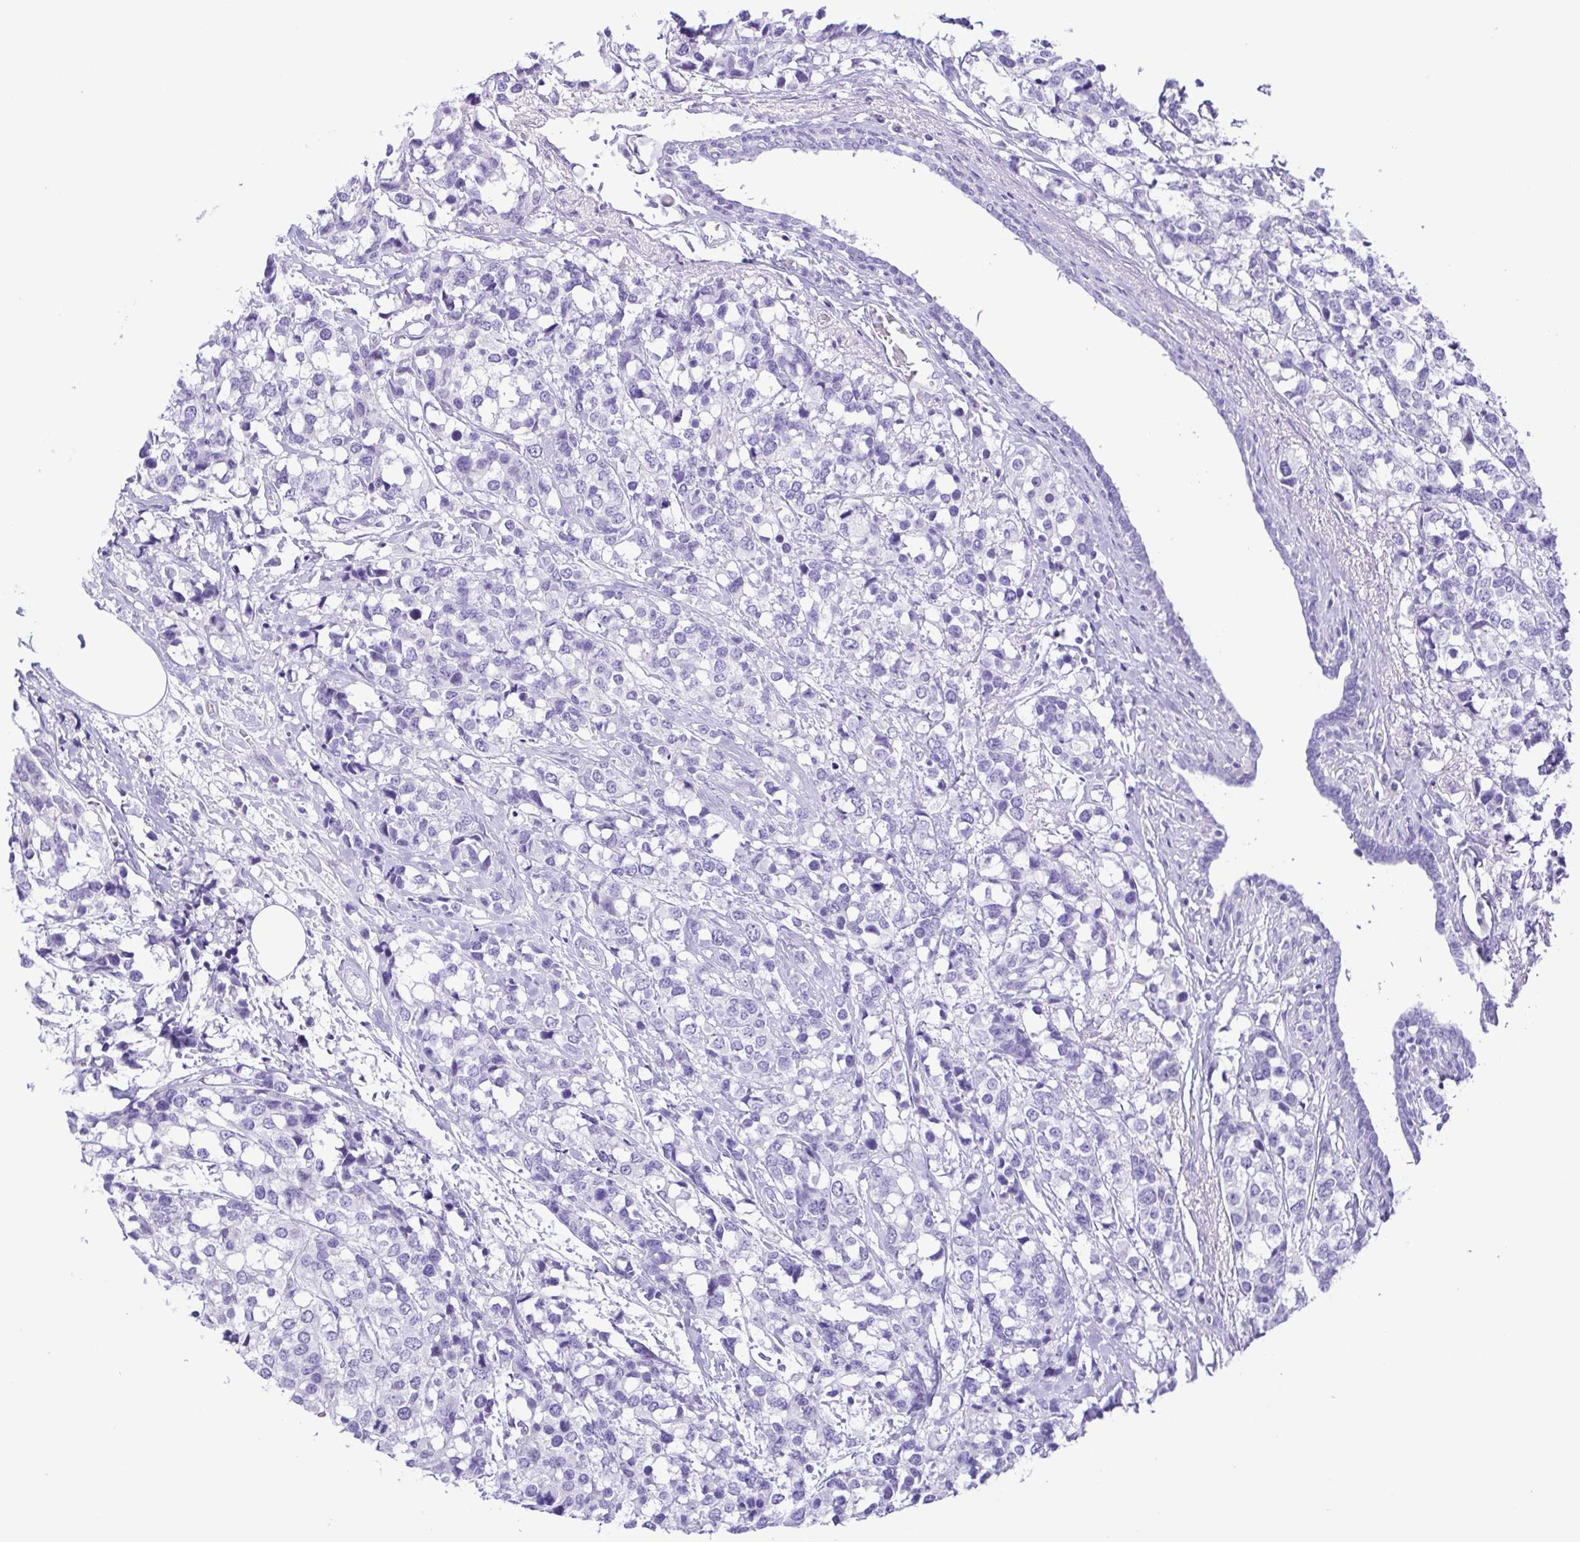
{"staining": {"intensity": "negative", "quantity": "none", "location": "none"}, "tissue": "breast cancer", "cell_type": "Tumor cells", "image_type": "cancer", "snomed": [{"axis": "morphology", "description": "Lobular carcinoma"}, {"axis": "topography", "description": "Breast"}], "caption": "The image reveals no significant expression in tumor cells of breast cancer.", "gene": "PAK3", "patient": {"sex": "female", "age": 59}}